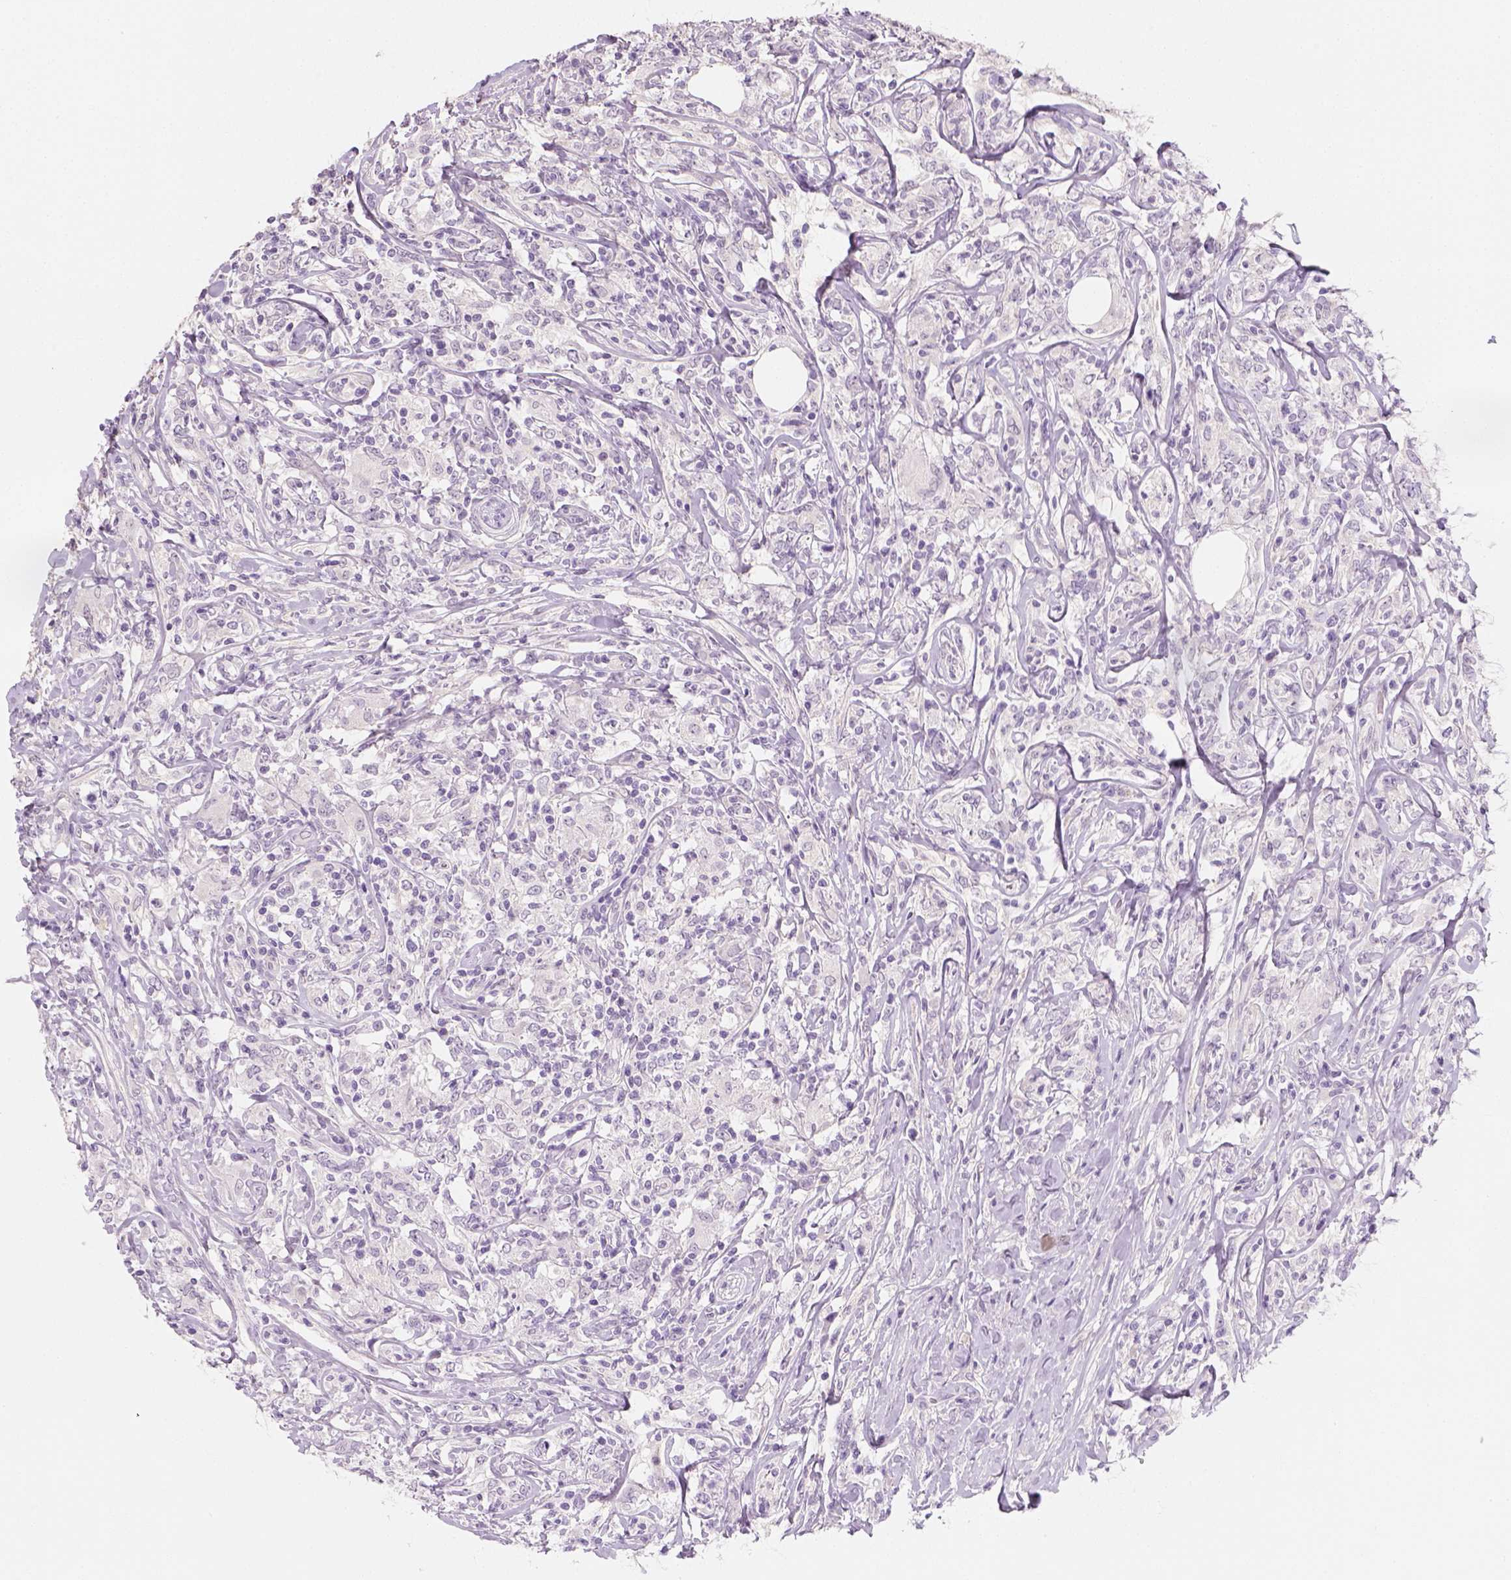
{"staining": {"intensity": "negative", "quantity": "none", "location": "none"}, "tissue": "lymphoma", "cell_type": "Tumor cells", "image_type": "cancer", "snomed": [{"axis": "morphology", "description": "Malignant lymphoma, non-Hodgkin's type, High grade"}, {"axis": "topography", "description": "Lymph node"}], "caption": "Lymphoma was stained to show a protein in brown. There is no significant positivity in tumor cells.", "gene": "FAM163B", "patient": {"sex": "female", "age": 84}}